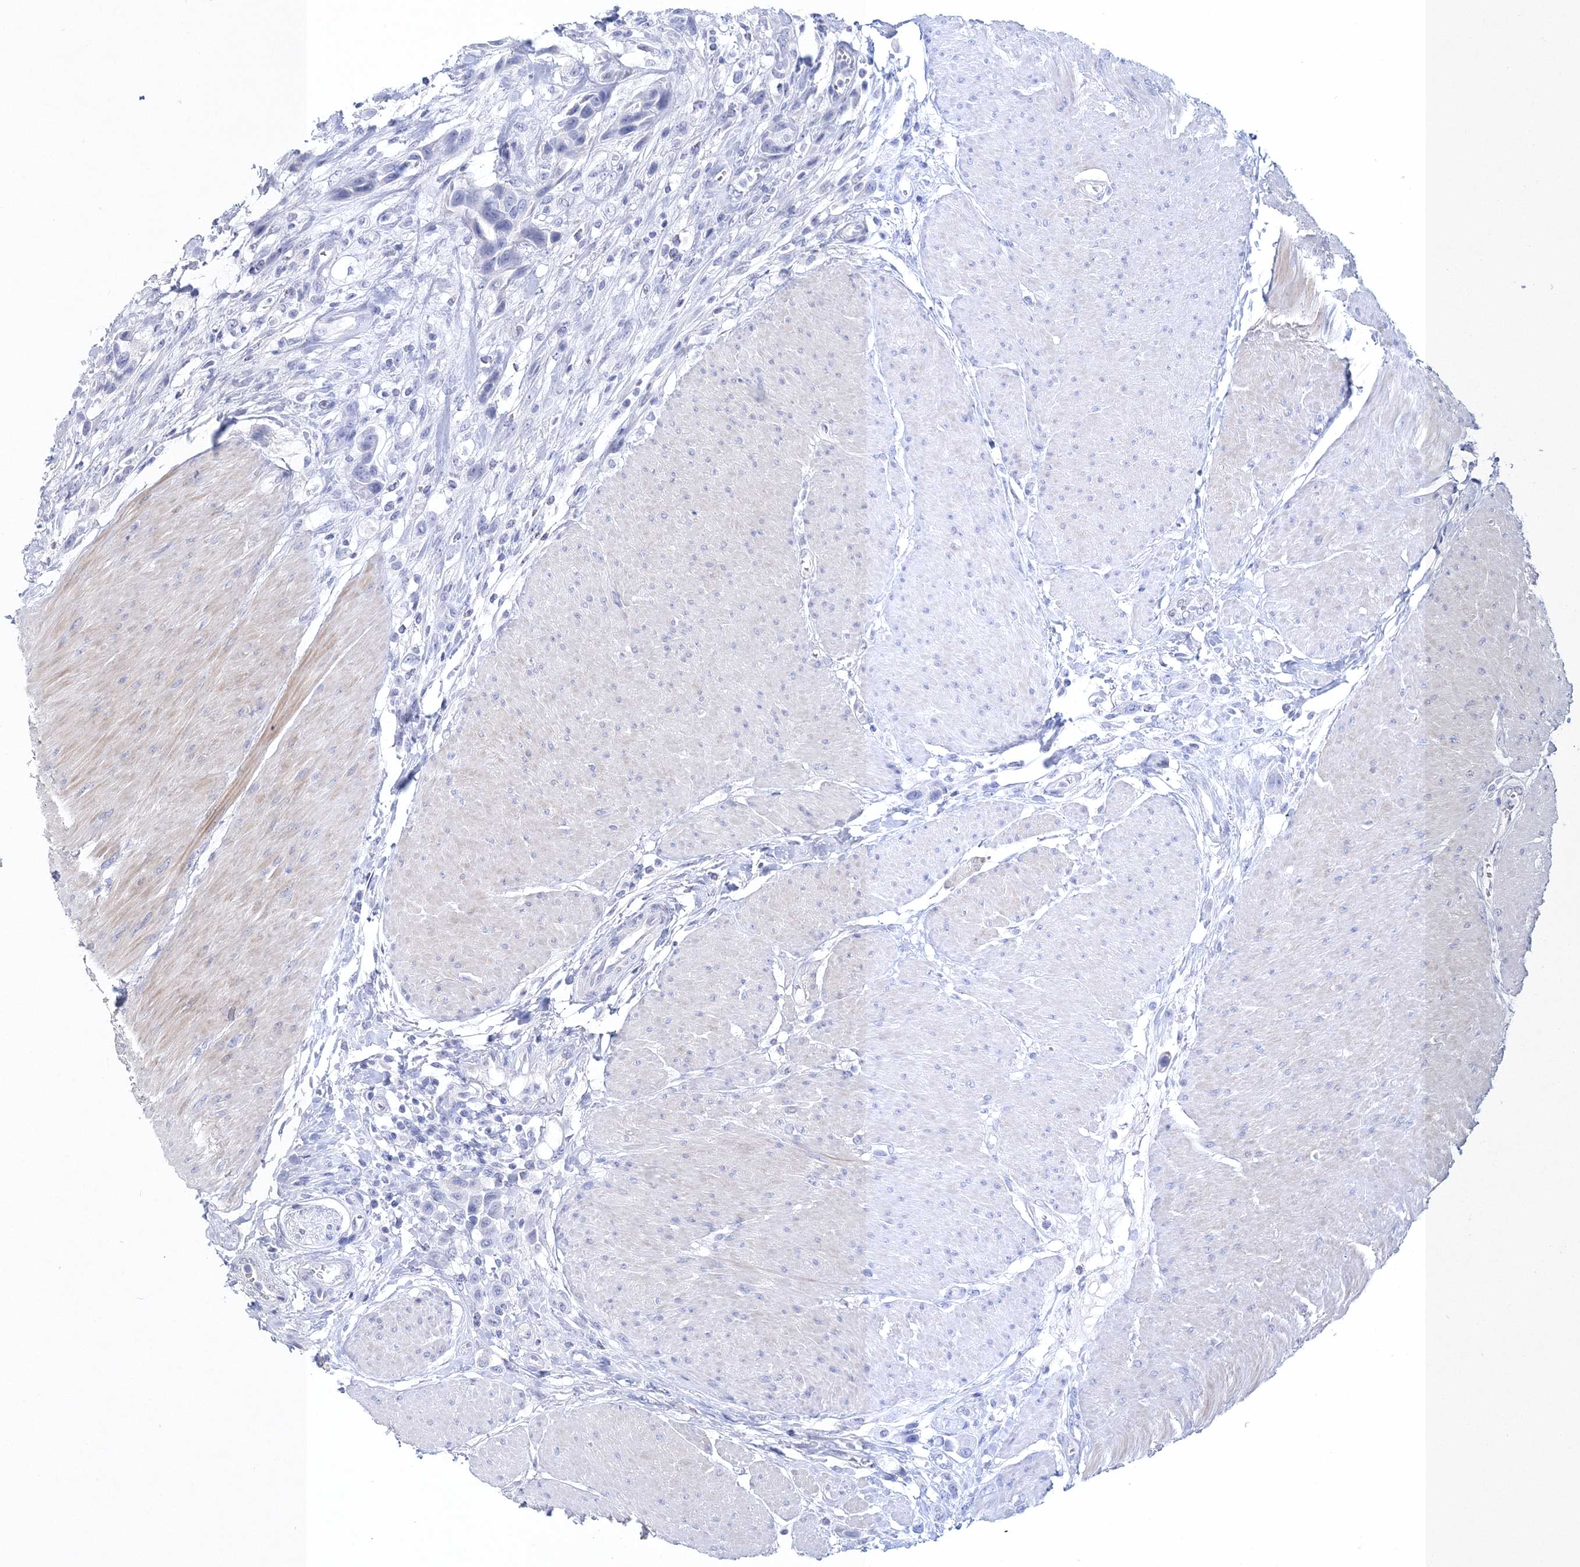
{"staining": {"intensity": "negative", "quantity": "none", "location": "none"}, "tissue": "urothelial cancer", "cell_type": "Tumor cells", "image_type": "cancer", "snomed": [{"axis": "morphology", "description": "Urothelial carcinoma, High grade"}, {"axis": "topography", "description": "Urinary bladder"}], "caption": "Urothelial cancer stained for a protein using IHC reveals no expression tumor cells.", "gene": "MYOZ2", "patient": {"sex": "male", "age": 50}}